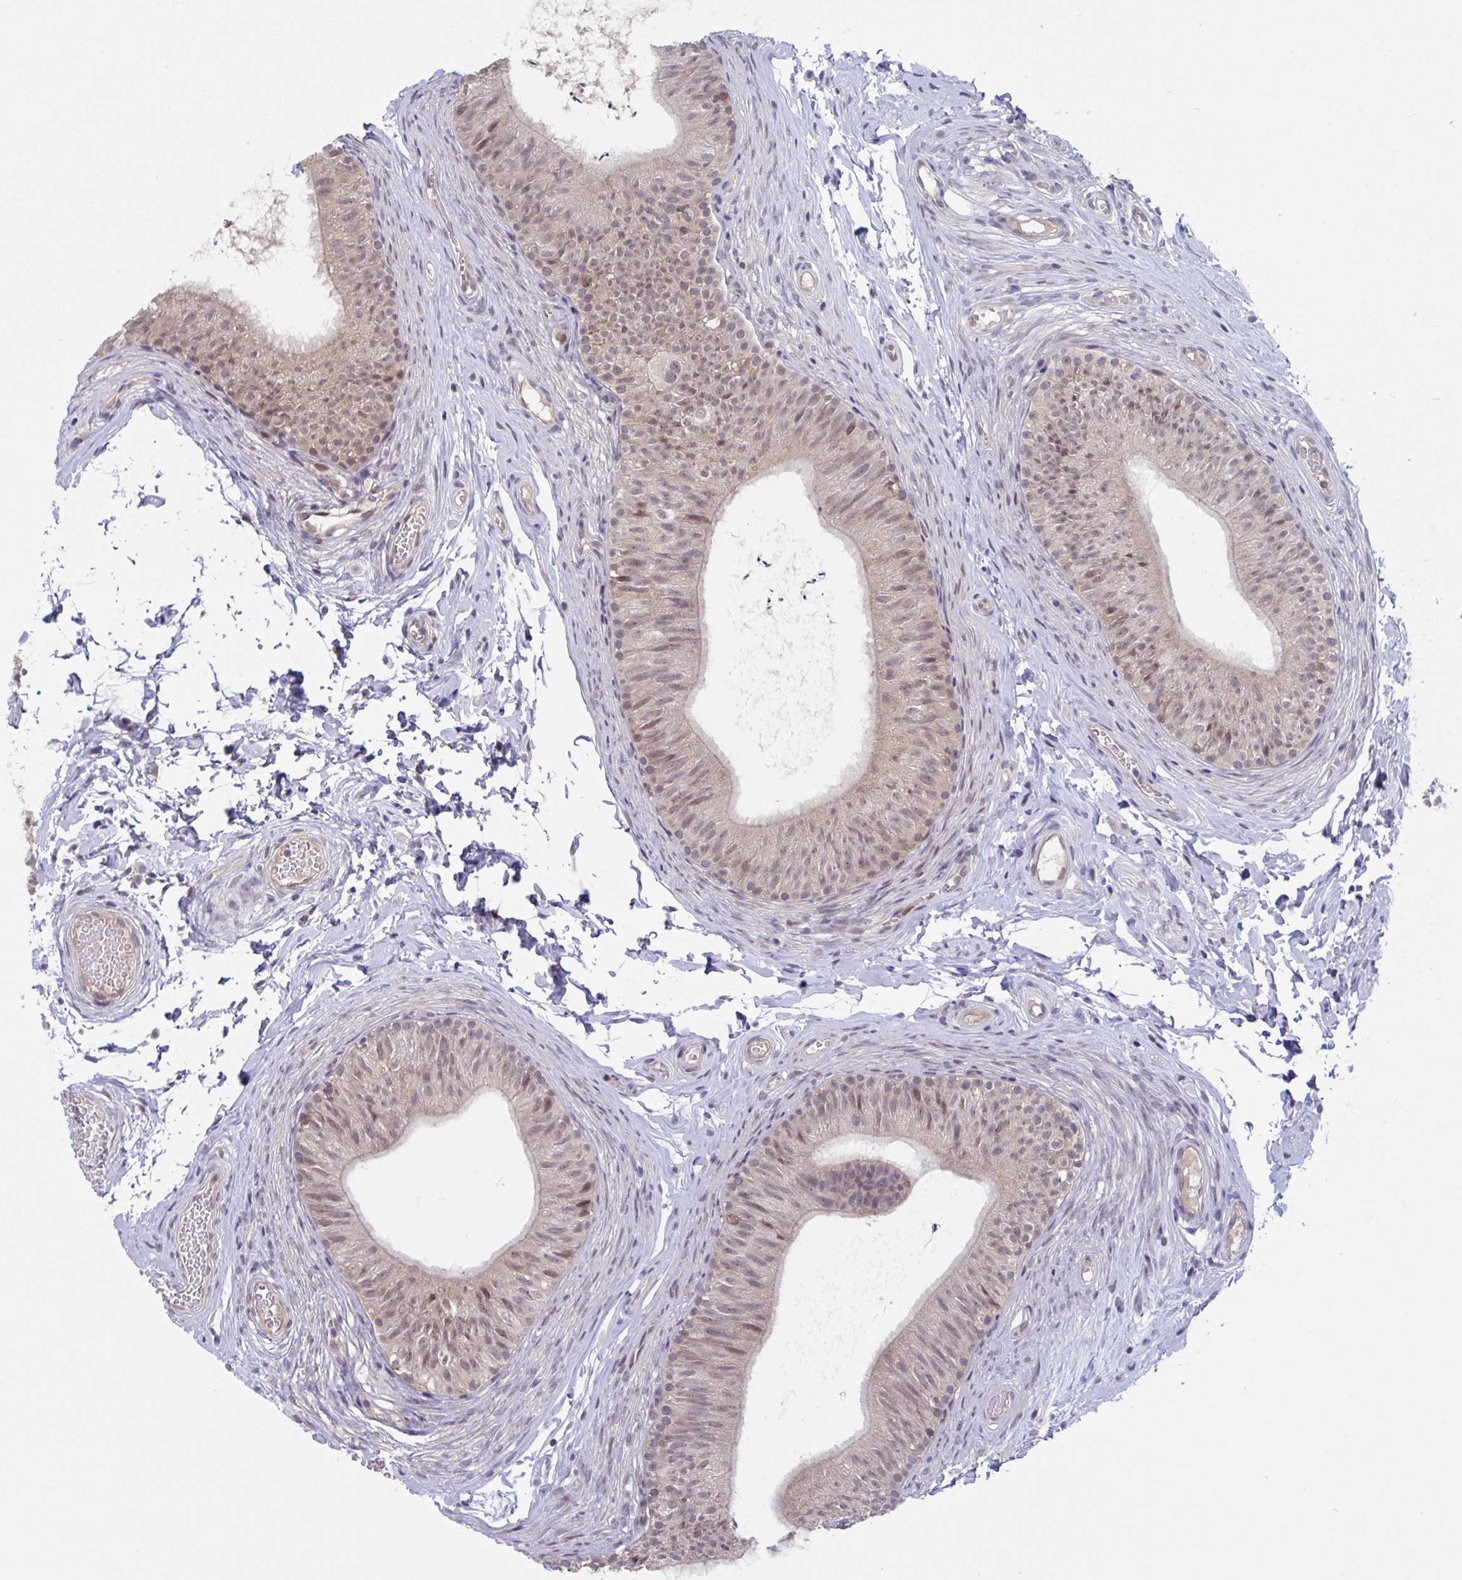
{"staining": {"intensity": "moderate", "quantity": "<25%", "location": "cytoplasmic/membranous,nuclear"}, "tissue": "epididymis", "cell_type": "Glandular cells", "image_type": "normal", "snomed": [{"axis": "morphology", "description": "Normal tissue, NOS"}, {"axis": "topography", "description": "Epididymis, spermatic cord, NOS"}, {"axis": "topography", "description": "Epididymis"}, {"axis": "topography", "description": "Peripheral nerve tissue"}], "caption": "An IHC micrograph of normal tissue is shown. Protein staining in brown shows moderate cytoplasmic/membranous,nuclear positivity in epididymis within glandular cells.", "gene": "RIOK1", "patient": {"sex": "male", "age": 29}}